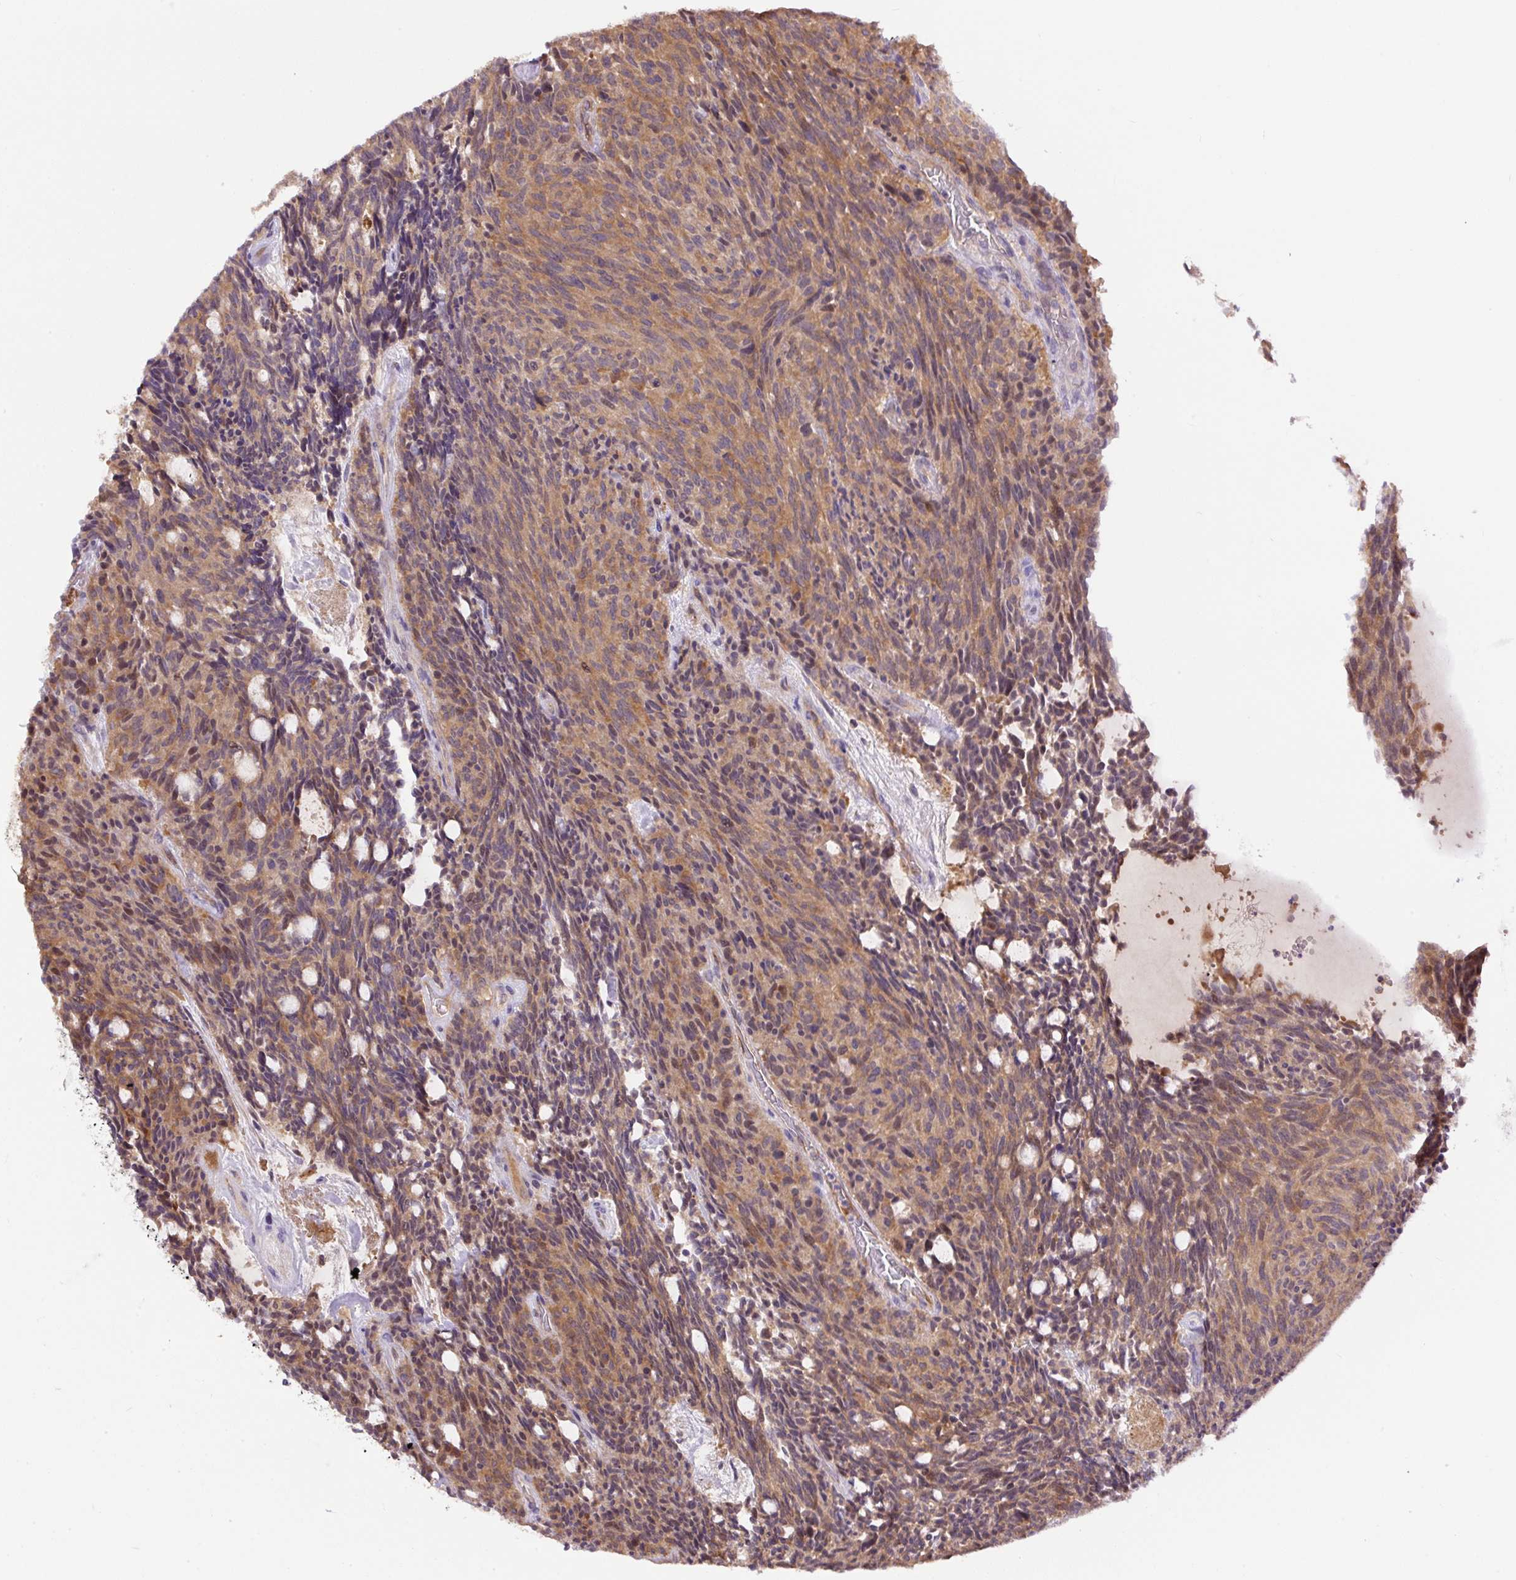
{"staining": {"intensity": "moderate", "quantity": ">75%", "location": "cytoplasmic/membranous"}, "tissue": "carcinoid", "cell_type": "Tumor cells", "image_type": "cancer", "snomed": [{"axis": "morphology", "description": "Carcinoid, malignant, NOS"}, {"axis": "topography", "description": "Pancreas"}], "caption": "Protein expression analysis of malignant carcinoid shows moderate cytoplasmic/membranous positivity in approximately >75% of tumor cells. (Brightfield microscopy of DAB IHC at high magnification).", "gene": "PPME1", "patient": {"sex": "female", "age": 54}}